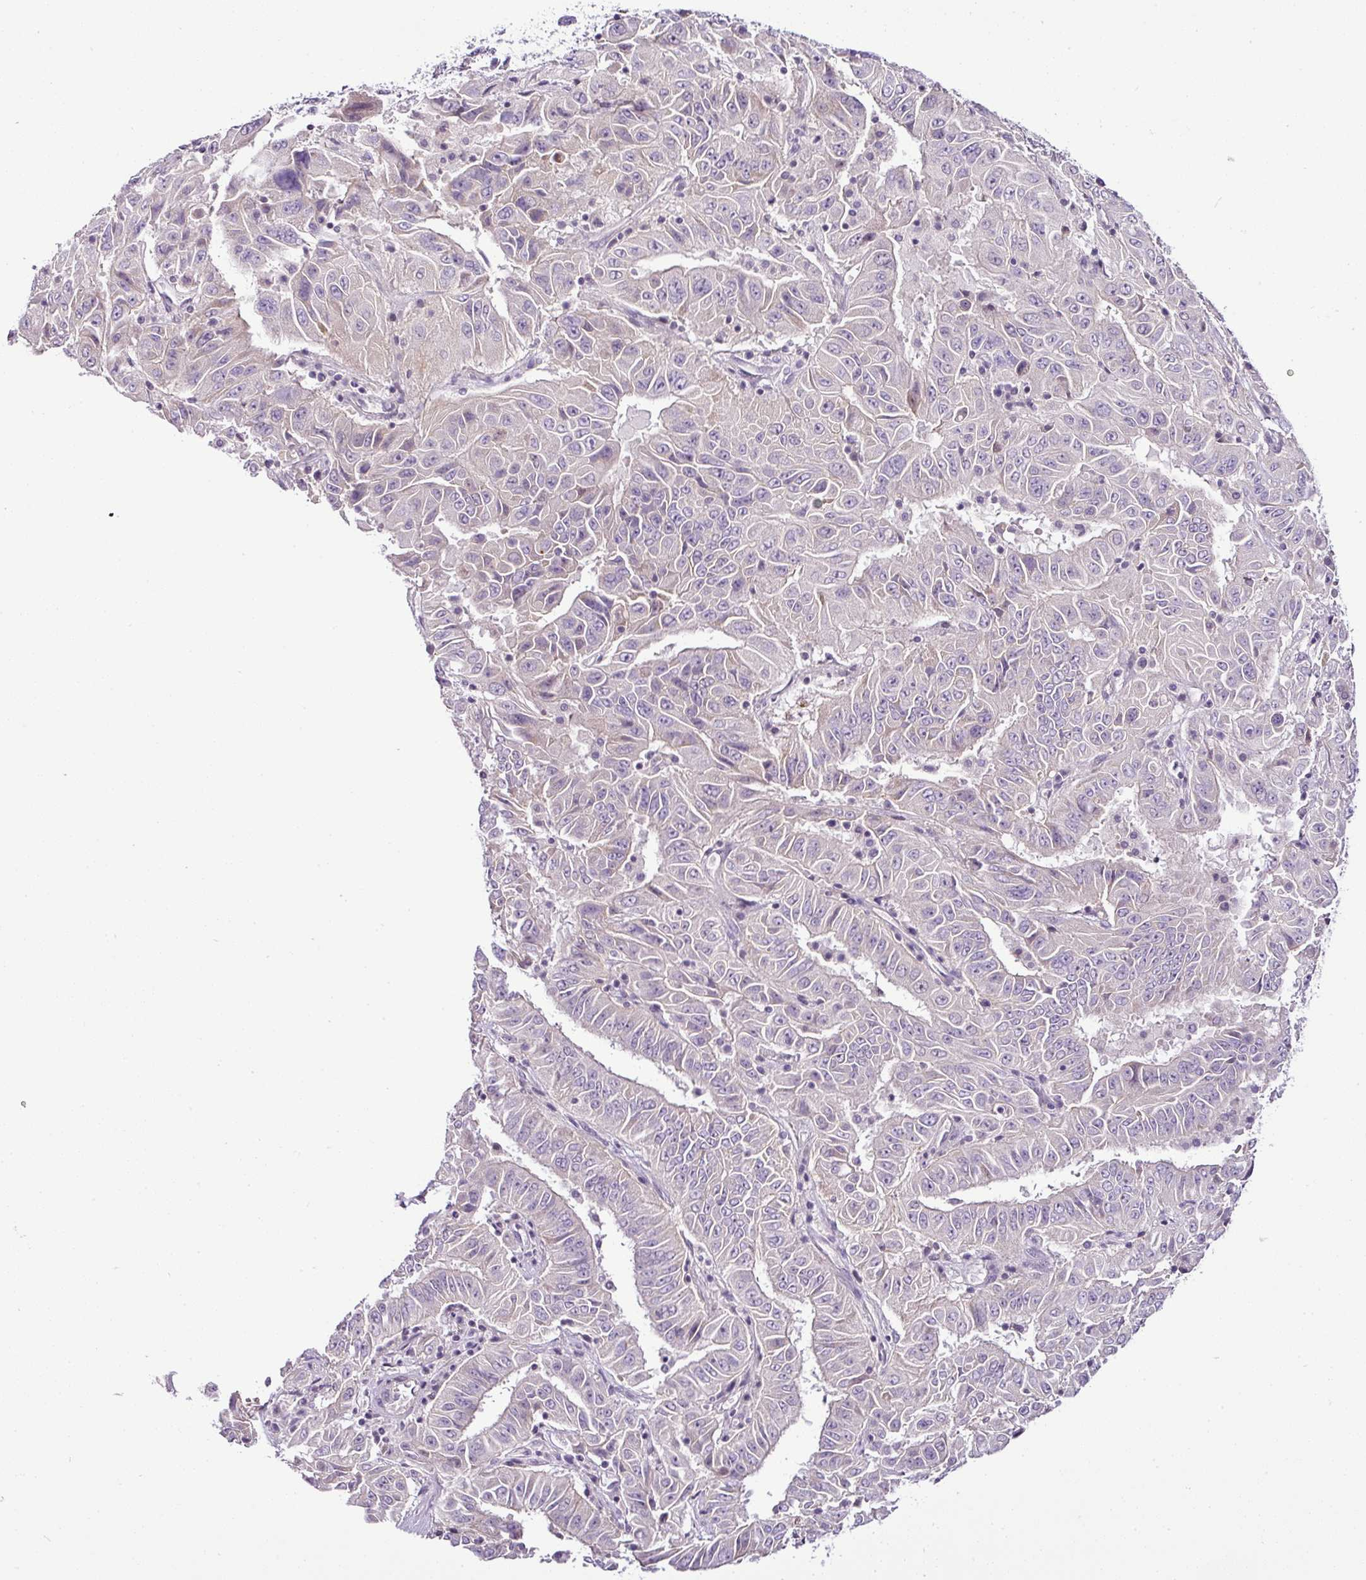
{"staining": {"intensity": "negative", "quantity": "none", "location": "none"}, "tissue": "pancreatic cancer", "cell_type": "Tumor cells", "image_type": "cancer", "snomed": [{"axis": "morphology", "description": "Adenocarcinoma, NOS"}, {"axis": "topography", "description": "Pancreas"}], "caption": "Adenocarcinoma (pancreatic) was stained to show a protein in brown. There is no significant positivity in tumor cells.", "gene": "TEX30", "patient": {"sex": "male", "age": 63}}